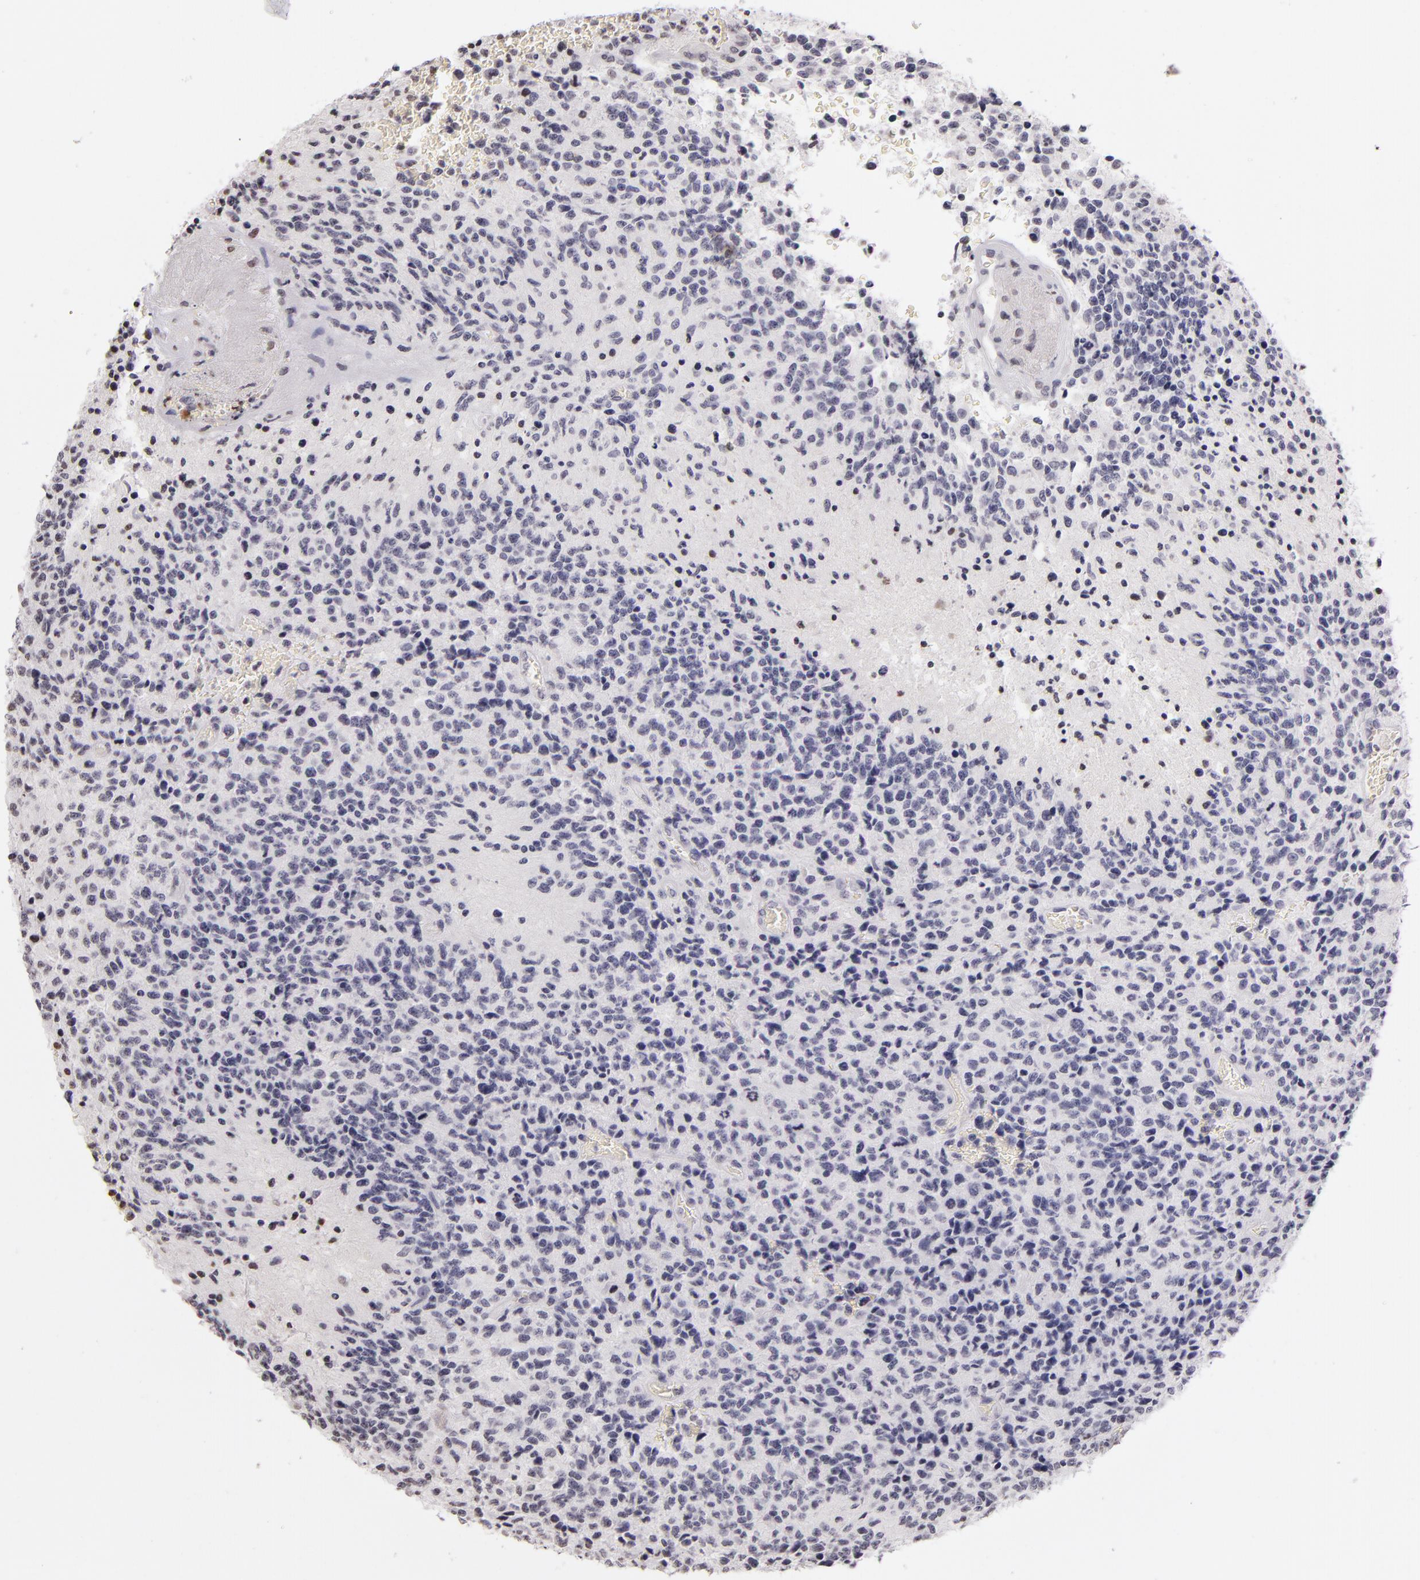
{"staining": {"intensity": "negative", "quantity": "none", "location": "none"}, "tissue": "glioma", "cell_type": "Tumor cells", "image_type": "cancer", "snomed": [{"axis": "morphology", "description": "Glioma, malignant, High grade"}, {"axis": "topography", "description": "Brain"}], "caption": "High power microscopy micrograph of an IHC photomicrograph of malignant high-grade glioma, revealing no significant expression in tumor cells. Brightfield microscopy of immunohistochemistry stained with DAB (brown) and hematoxylin (blue), captured at high magnification.", "gene": "CD40", "patient": {"sex": "male", "age": 36}}